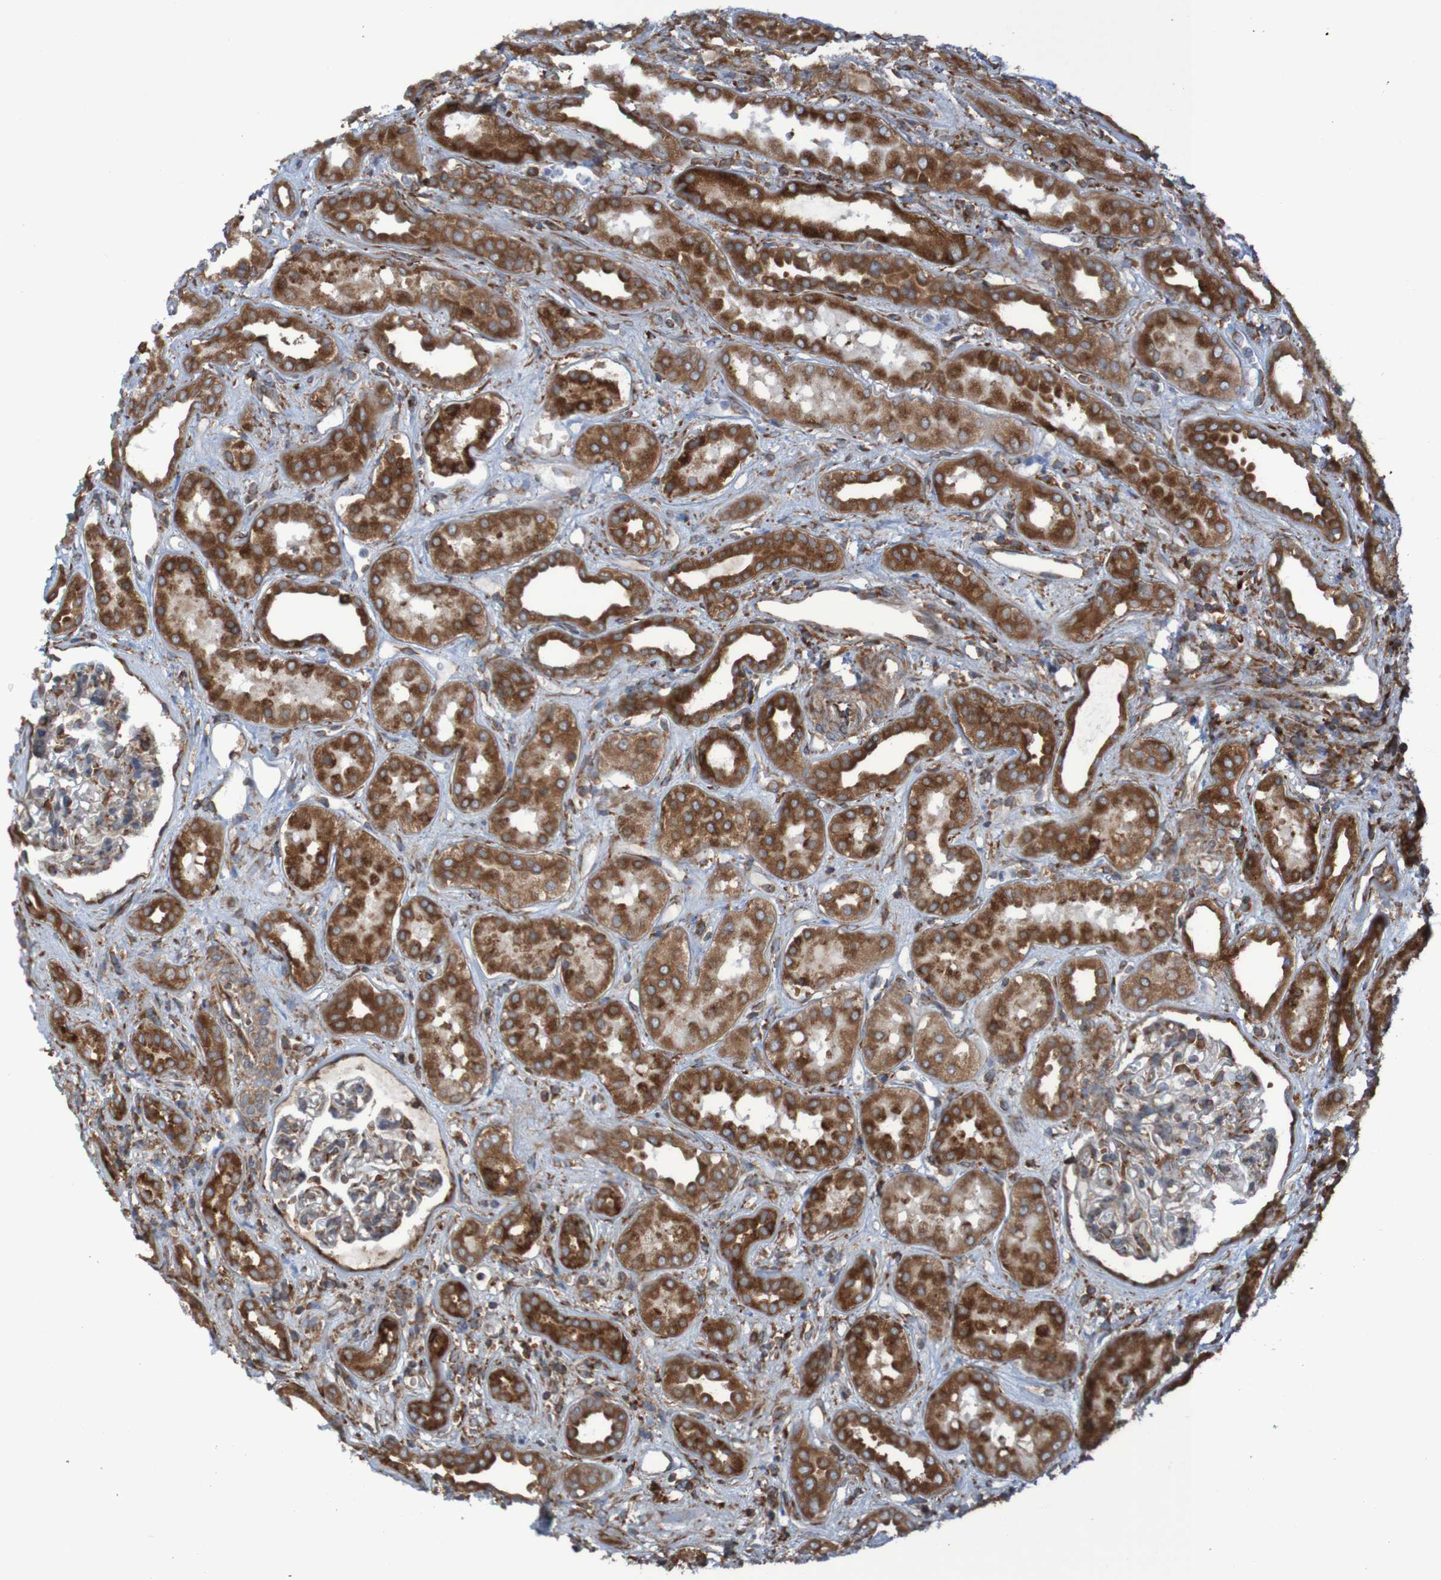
{"staining": {"intensity": "moderate", "quantity": "25%-75%", "location": "cytoplasmic/membranous"}, "tissue": "kidney", "cell_type": "Cells in glomeruli", "image_type": "normal", "snomed": [{"axis": "morphology", "description": "Normal tissue, NOS"}, {"axis": "topography", "description": "Kidney"}], "caption": "Kidney stained with immunohistochemistry (IHC) shows moderate cytoplasmic/membranous staining in about 25%-75% of cells in glomeruli. Nuclei are stained in blue.", "gene": "RPL10", "patient": {"sex": "male", "age": 59}}